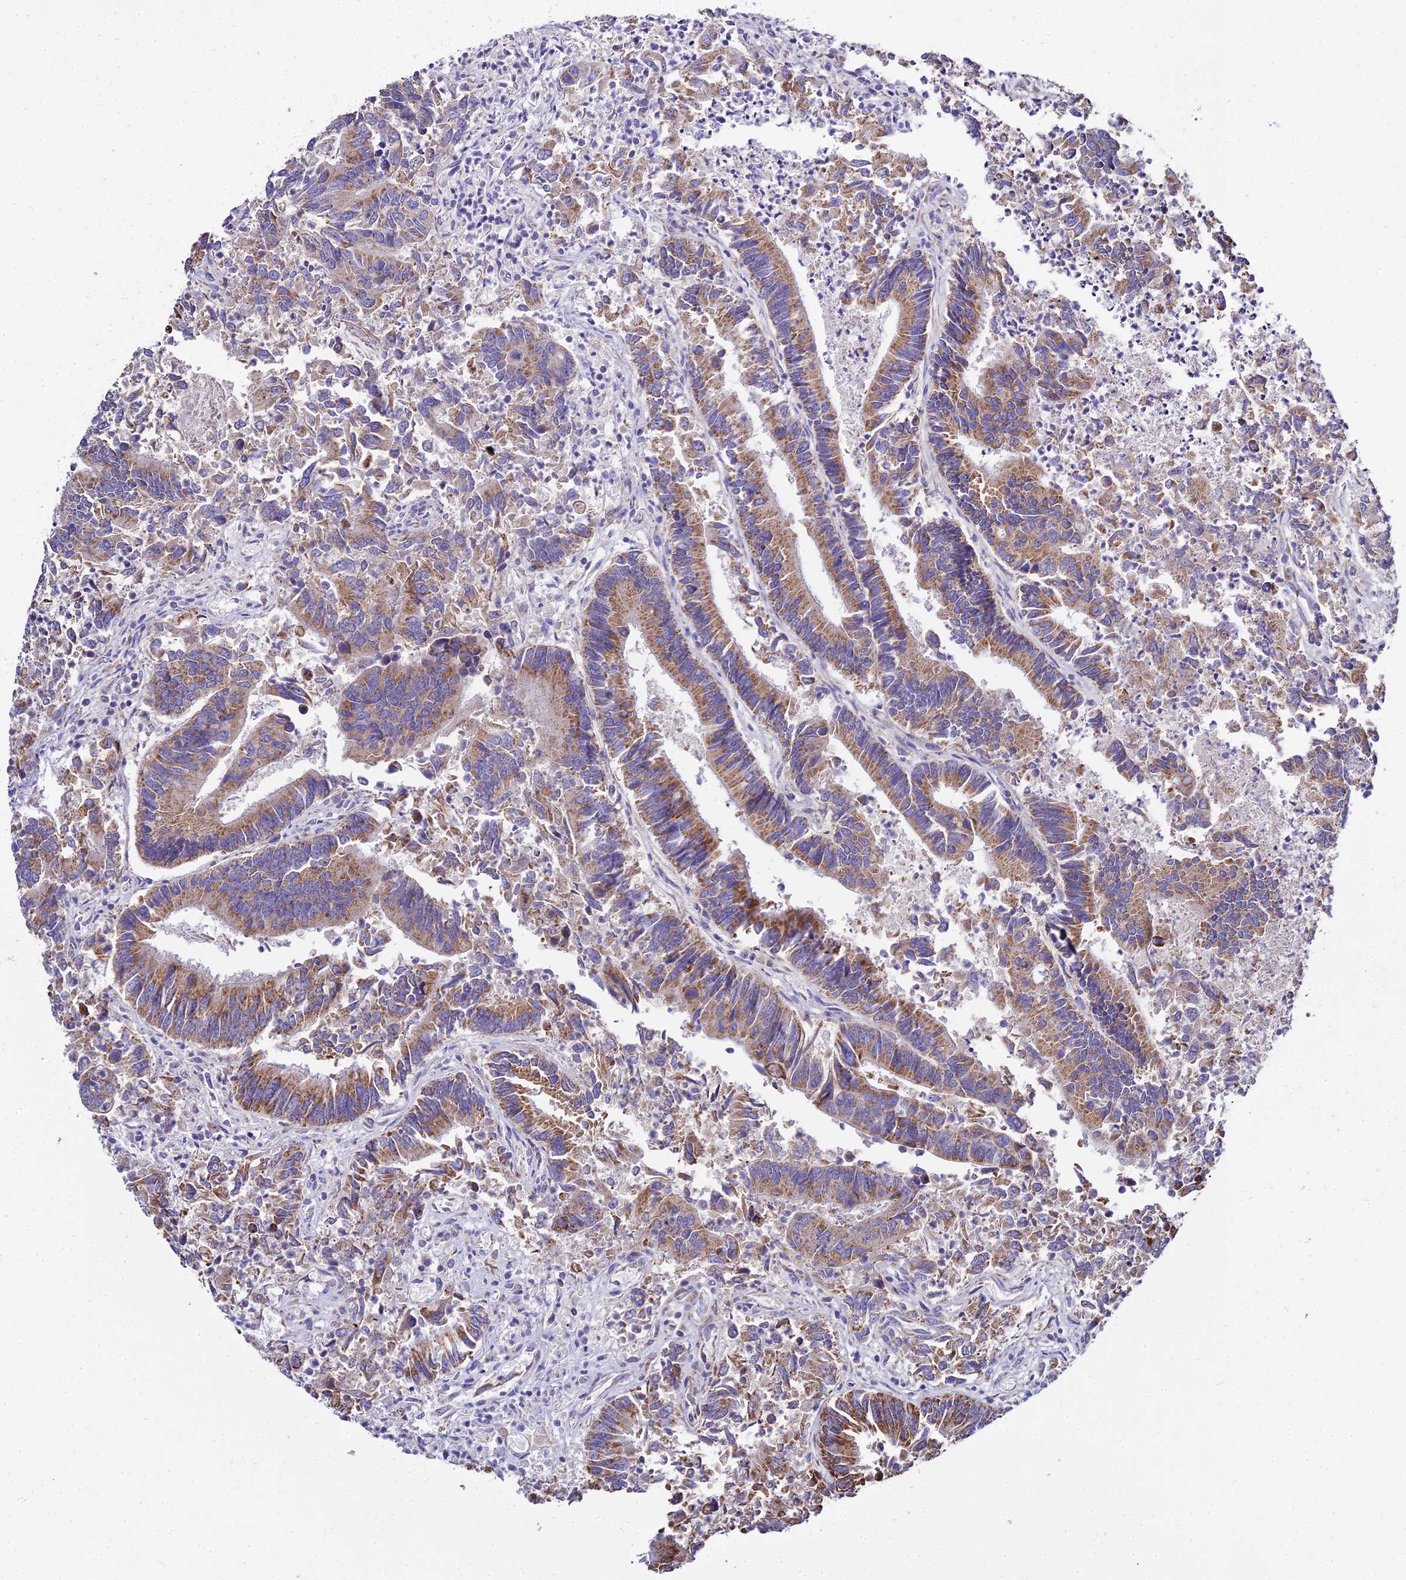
{"staining": {"intensity": "moderate", "quantity": ">75%", "location": "cytoplasmic/membranous"}, "tissue": "colorectal cancer", "cell_type": "Tumor cells", "image_type": "cancer", "snomed": [{"axis": "morphology", "description": "Adenocarcinoma, NOS"}, {"axis": "topography", "description": "Colon"}], "caption": "Immunohistochemical staining of adenocarcinoma (colorectal) reveals medium levels of moderate cytoplasmic/membranous positivity in approximately >75% of tumor cells. (DAB (3,3'-diaminobenzidine) IHC with brightfield microscopy, high magnification).", "gene": "TYW5", "patient": {"sex": "female", "age": 67}}